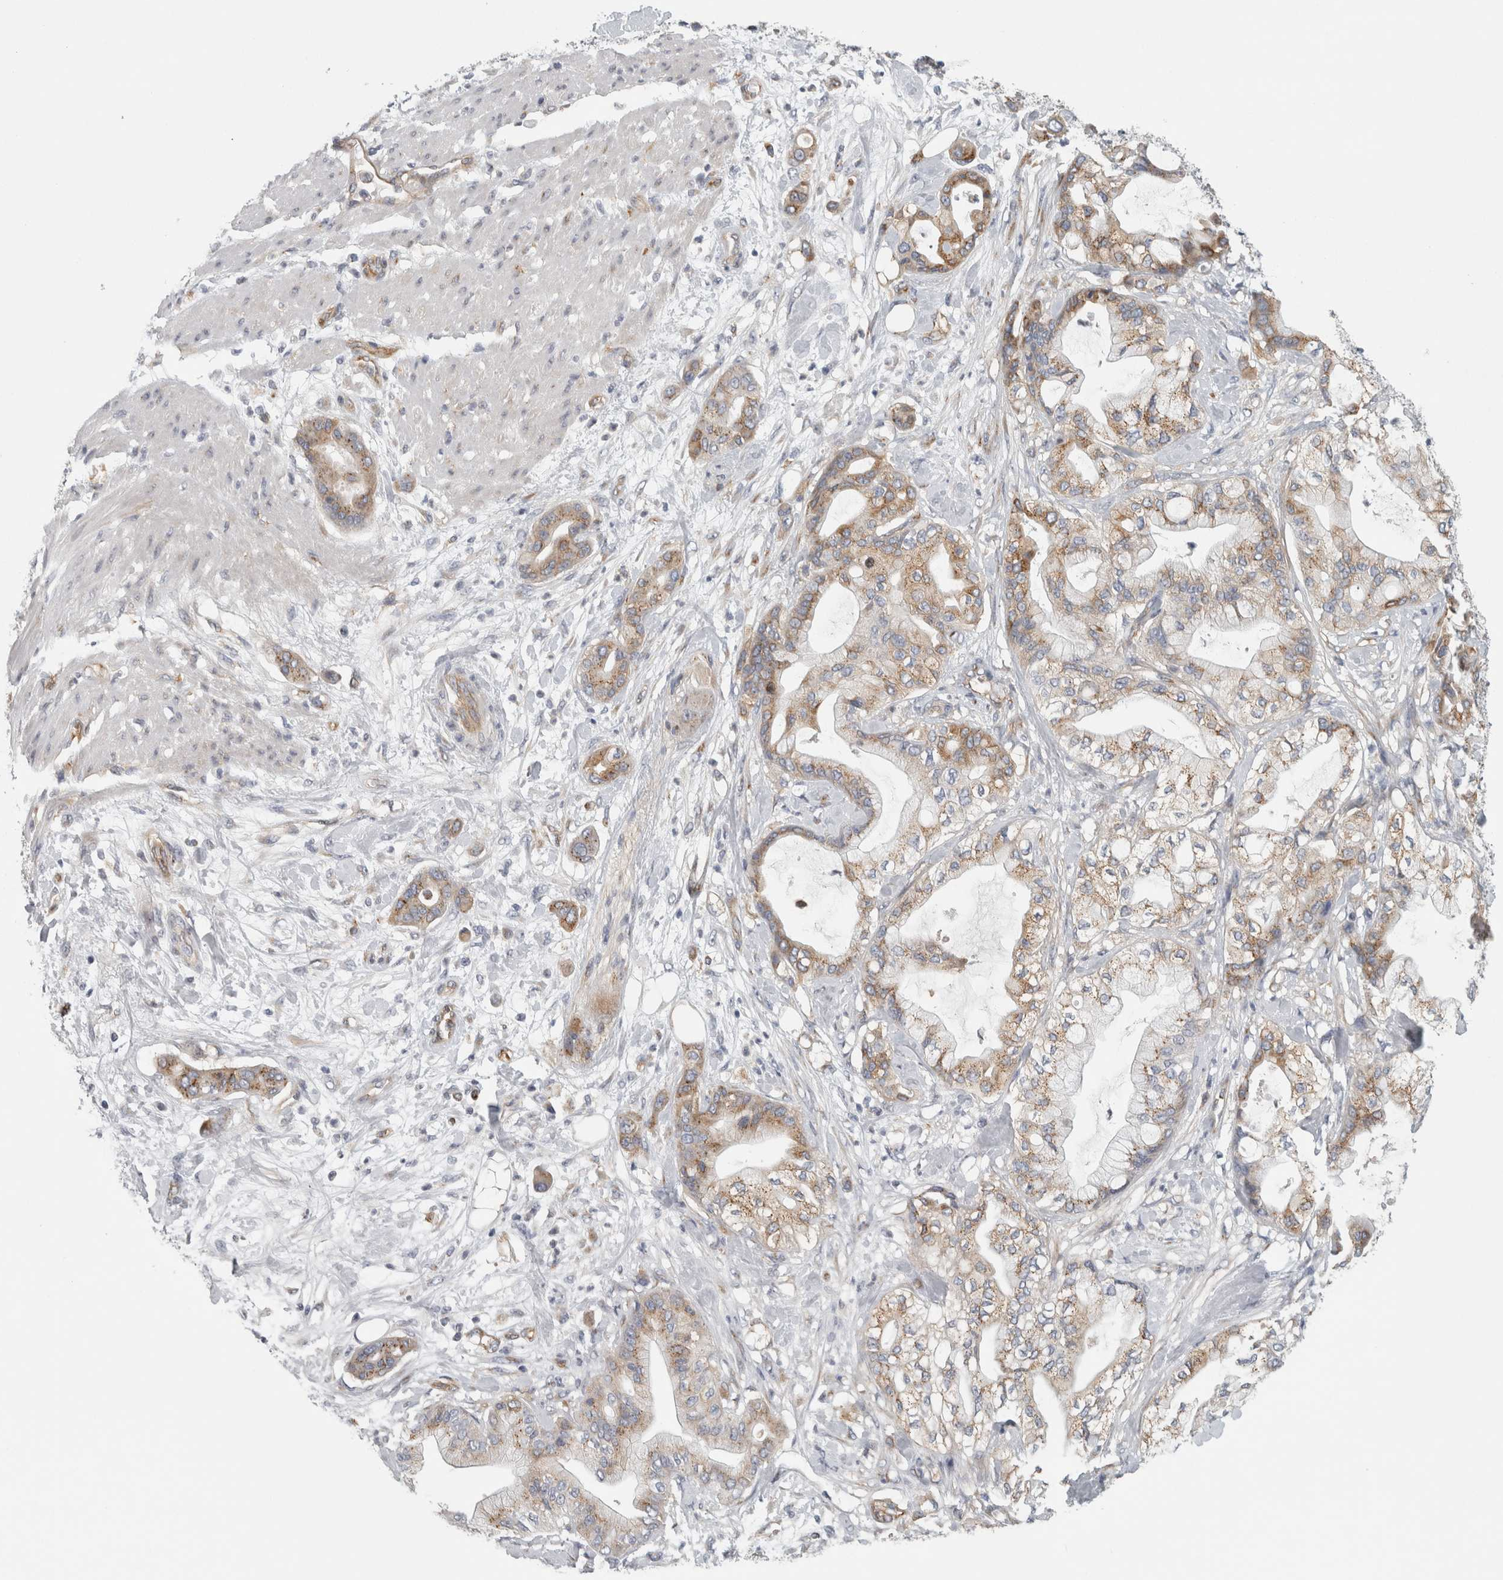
{"staining": {"intensity": "weak", "quantity": ">75%", "location": "cytoplasmic/membranous"}, "tissue": "pancreatic cancer", "cell_type": "Tumor cells", "image_type": "cancer", "snomed": [{"axis": "morphology", "description": "Adenocarcinoma, NOS"}, {"axis": "morphology", "description": "Adenocarcinoma, metastatic, NOS"}, {"axis": "topography", "description": "Lymph node"}, {"axis": "topography", "description": "Pancreas"}, {"axis": "topography", "description": "Duodenum"}], "caption": "High-magnification brightfield microscopy of pancreatic cancer stained with DAB (brown) and counterstained with hematoxylin (blue). tumor cells exhibit weak cytoplasmic/membranous positivity is present in about>75% of cells.", "gene": "PEX6", "patient": {"sex": "female", "age": 64}}